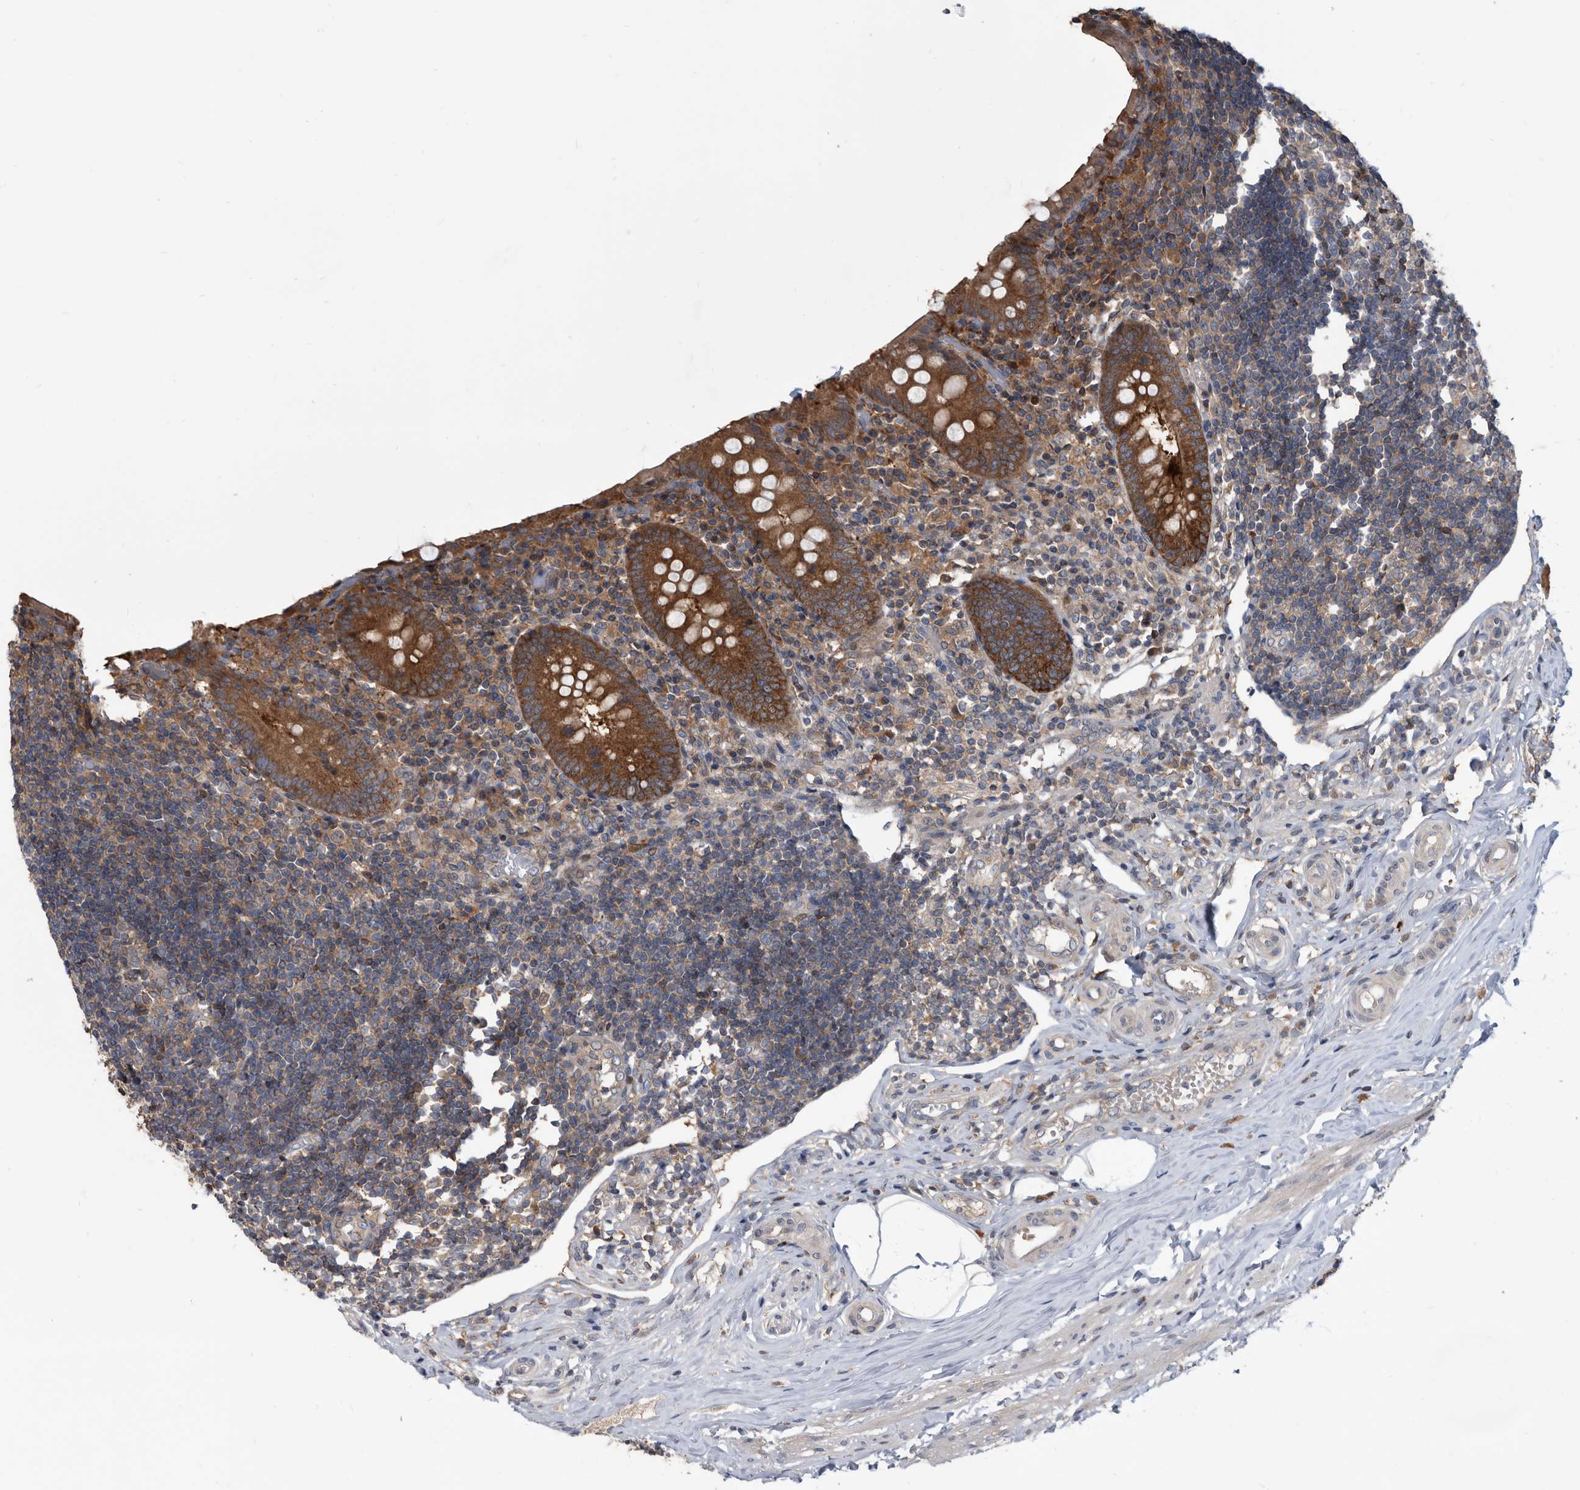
{"staining": {"intensity": "strong", "quantity": ">75%", "location": "cytoplasmic/membranous"}, "tissue": "appendix", "cell_type": "Glandular cells", "image_type": "normal", "snomed": [{"axis": "morphology", "description": "Normal tissue, NOS"}, {"axis": "topography", "description": "Appendix"}], "caption": "Immunohistochemistry (DAB) staining of normal appendix shows strong cytoplasmic/membranous protein positivity in approximately >75% of glandular cells.", "gene": "APEH", "patient": {"sex": "female", "age": 17}}